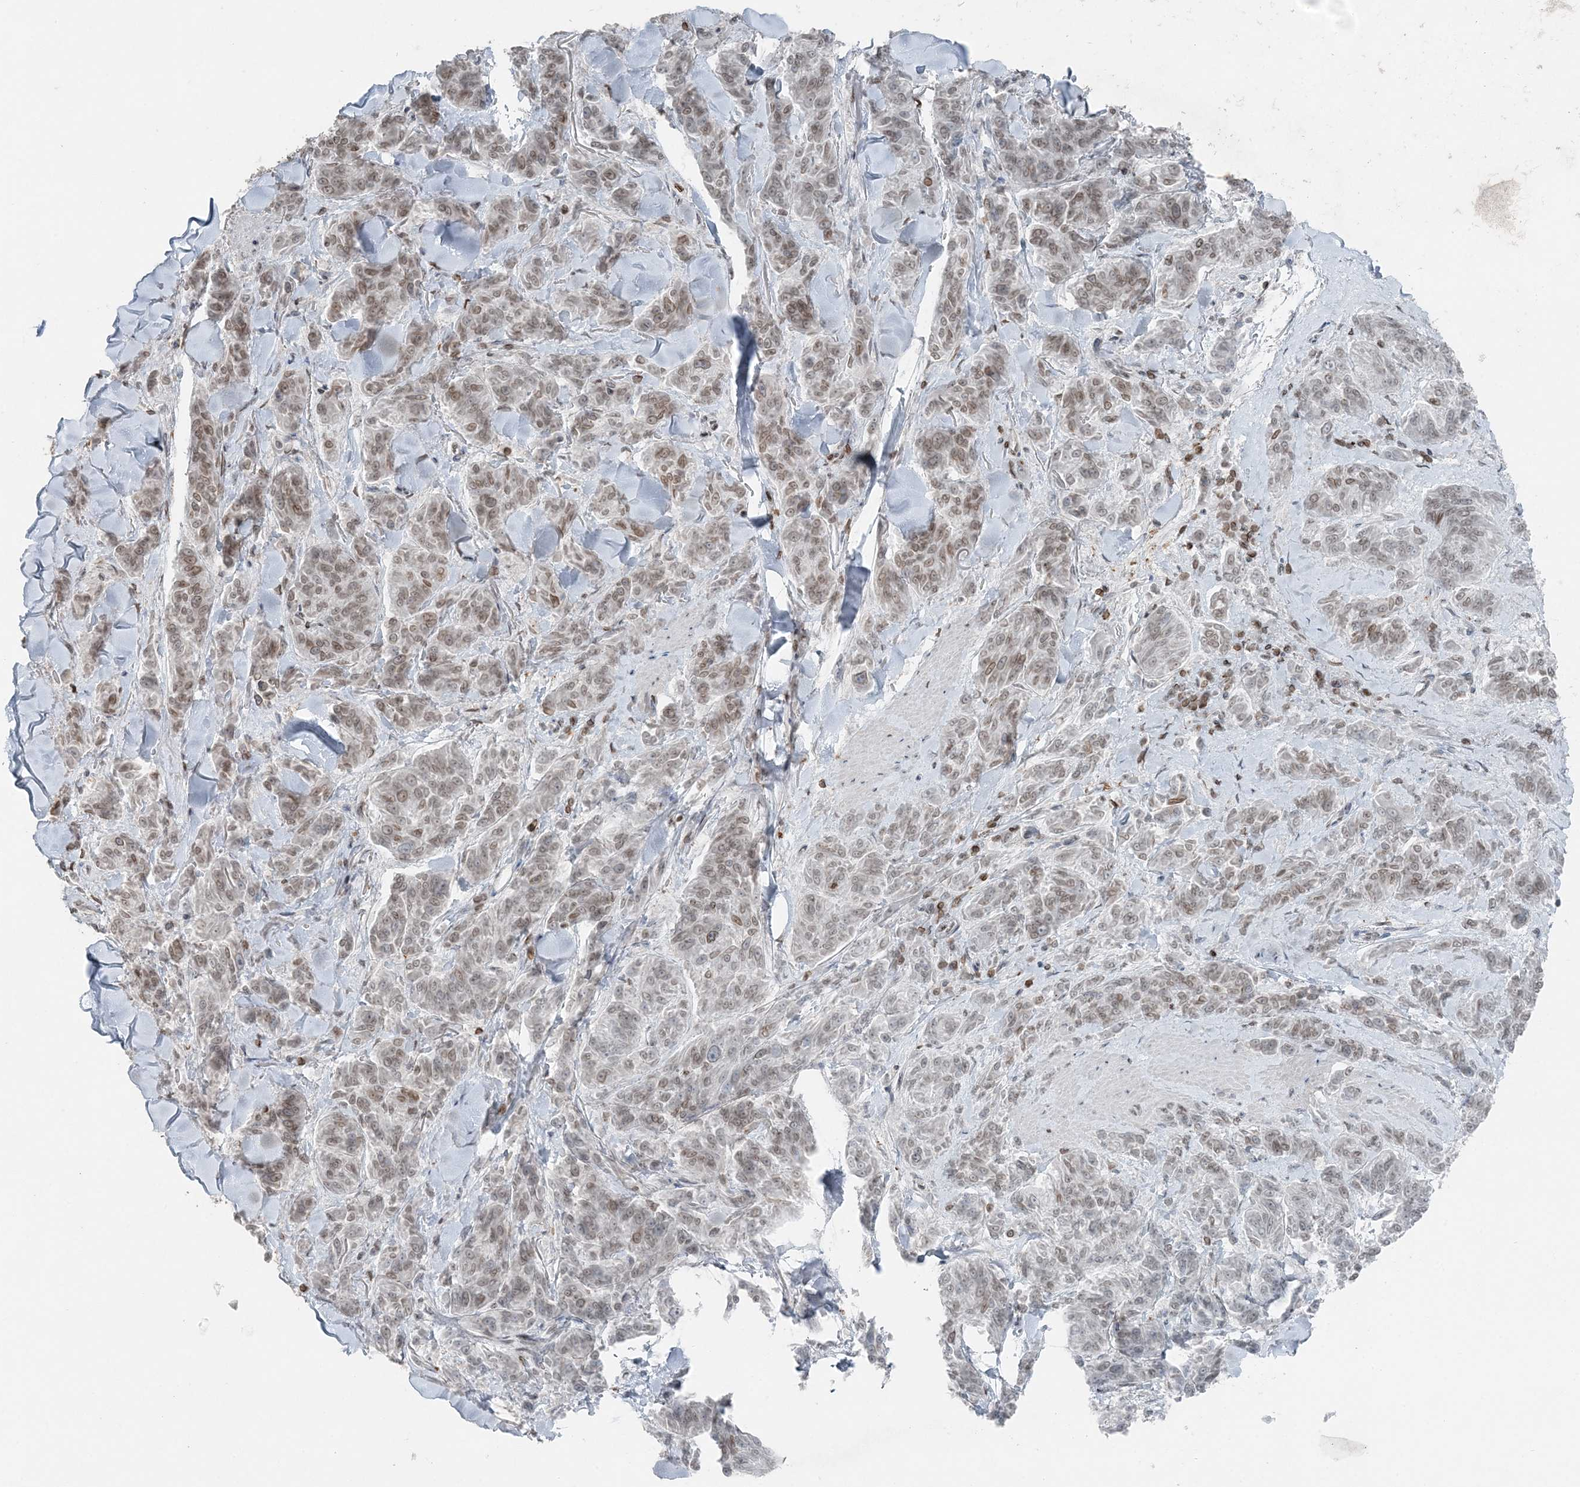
{"staining": {"intensity": "moderate", "quantity": "25%-75%", "location": "cytoplasmic/membranous,nuclear"}, "tissue": "melanoma", "cell_type": "Tumor cells", "image_type": "cancer", "snomed": [{"axis": "morphology", "description": "Malignant melanoma, NOS"}, {"axis": "topography", "description": "Skin"}], "caption": "A histopathology image of human malignant melanoma stained for a protein shows moderate cytoplasmic/membranous and nuclear brown staining in tumor cells.", "gene": "GJD4", "patient": {"sex": "male", "age": 53}}